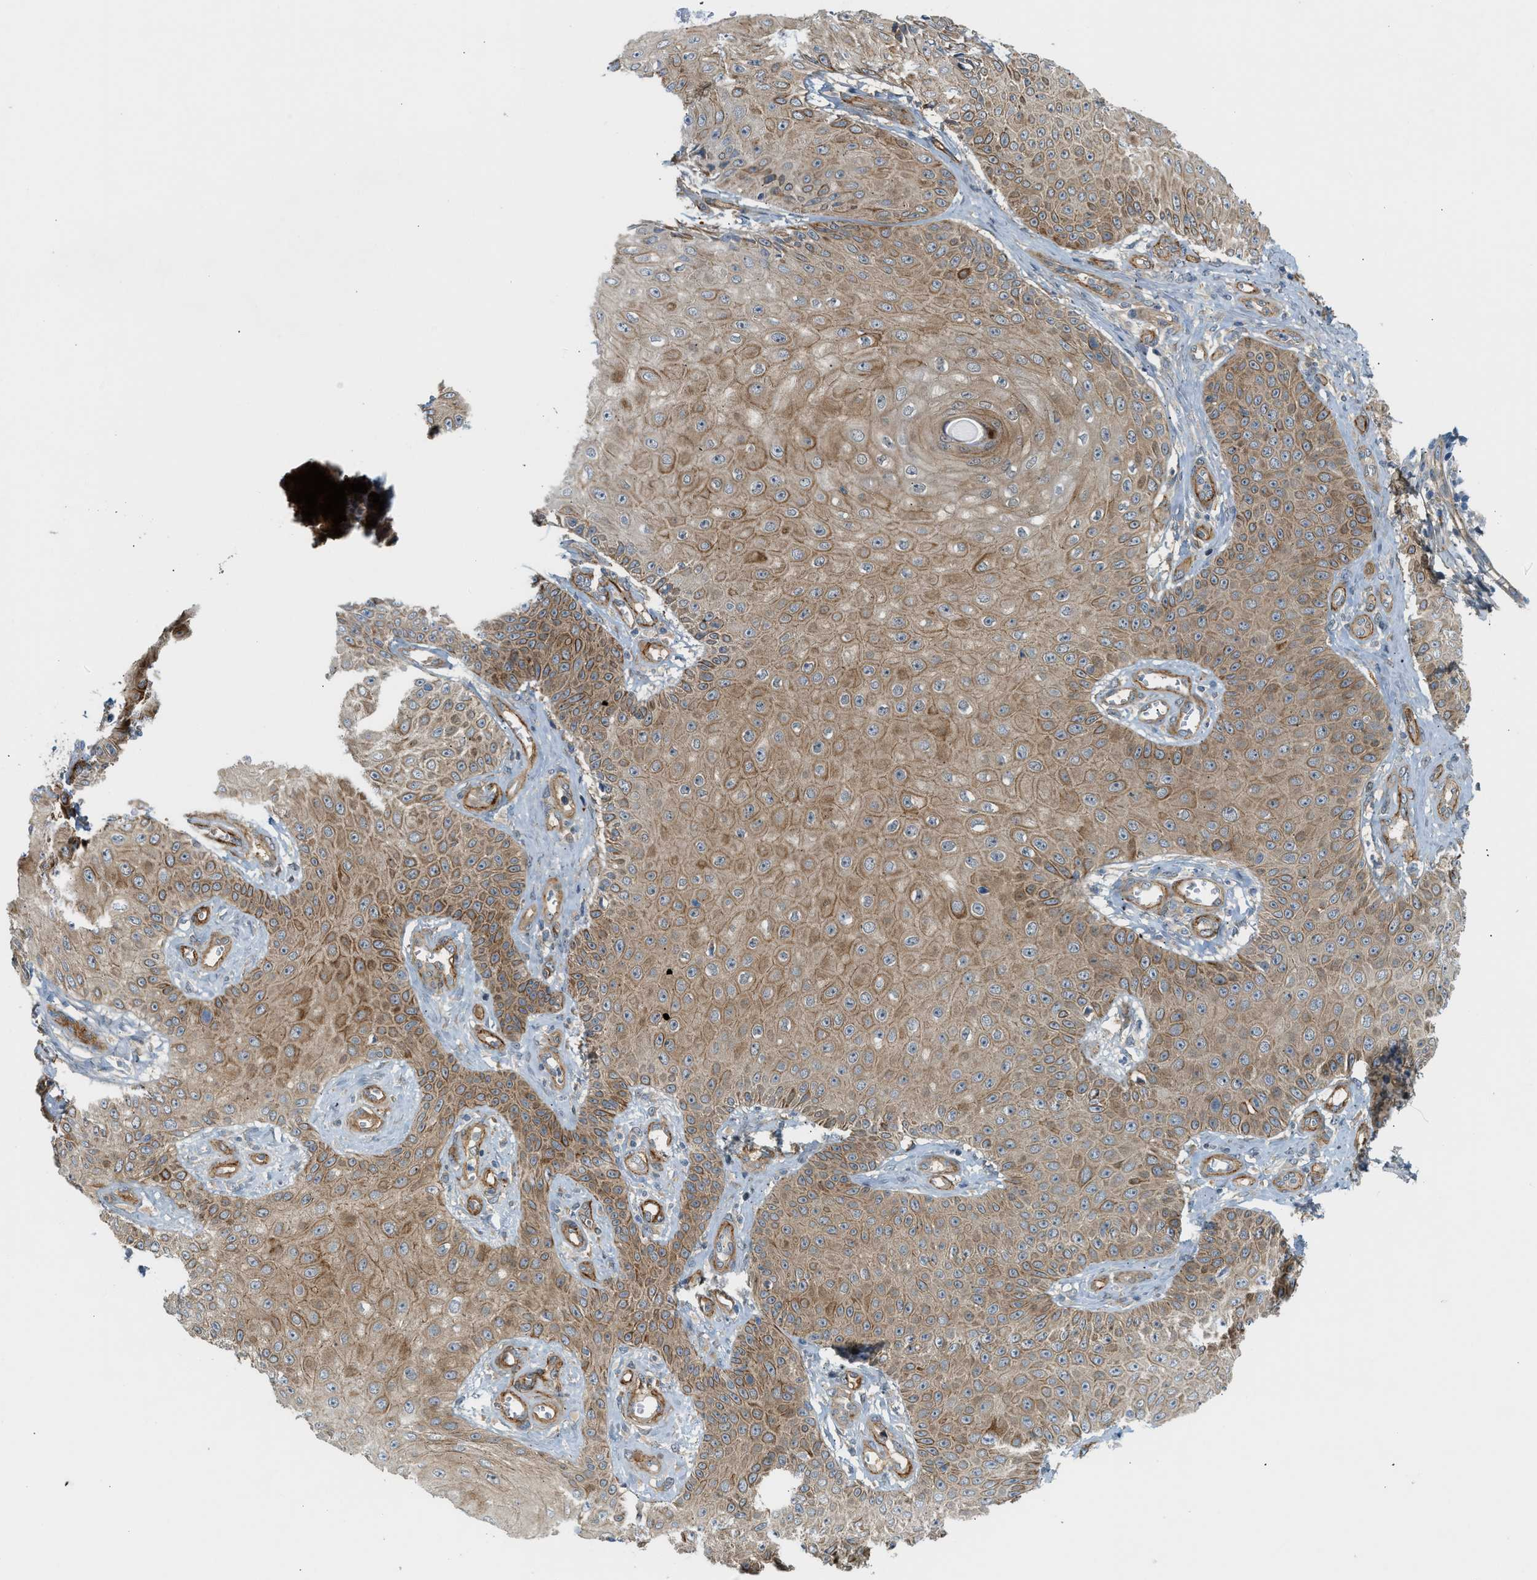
{"staining": {"intensity": "moderate", "quantity": ">75%", "location": "cytoplasmic/membranous"}, "tissue": "skin cancer", "cell_type": "Tumor cells", "image_type": "cancer", "snomed": [{"axis": "morphology", "description": "Squamous cell carcinoma, NOS"}, {"axis": "topography", "description": "Skin"}], "caption": "A histopathology image showing moderate cytoplasmic/membranous staining in about >75% of tumor cells in squamous cell carcinoma (skin), as visualized by brown immunohistochemical staining.", "gene": "EDNRA", "patient": {"sex": "male", "age": 74}}